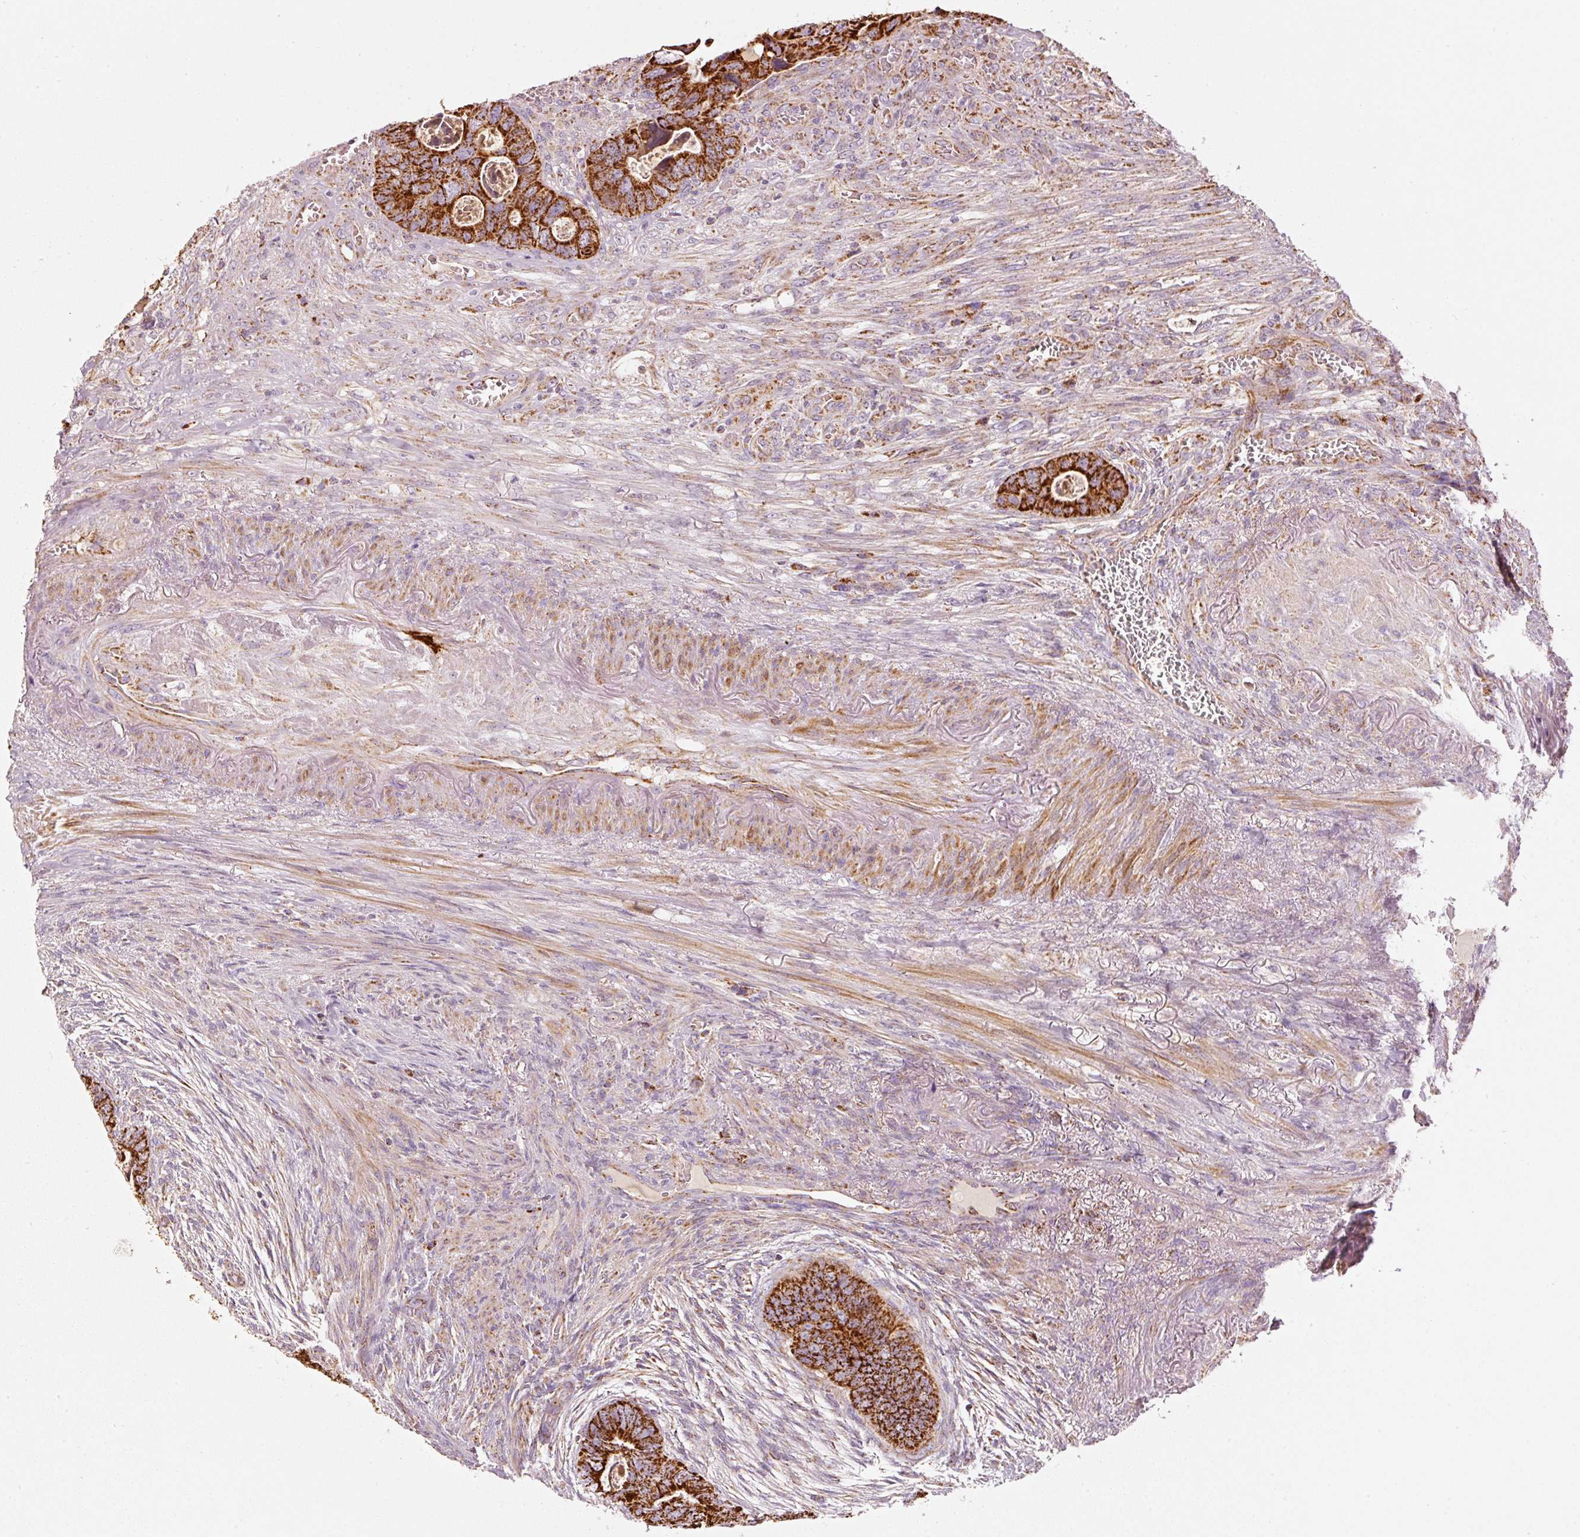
{"staining": {"intensity": "strong", "quantity": ">75%", "location": "cytoplasmic/membranous"}, "tissue": "colorectal cancer", "cell_type": "Tumor cells", "image_type": "cancer", "snomed": [{"axis": "morphology", "description": "Adenocarcinoma, NOS"}, {"axis": "topography", "description": "Rectum"}], "caption": "An IHC micrograph of tumor tissue is shown. Protein staining in brown highlights strong cytoplasmic/membranous positivity in adenocarcinoma (colorectal) within tumor cells.", "gene": "C17orf98", "patient": {"sex": "female", "age": 78}}